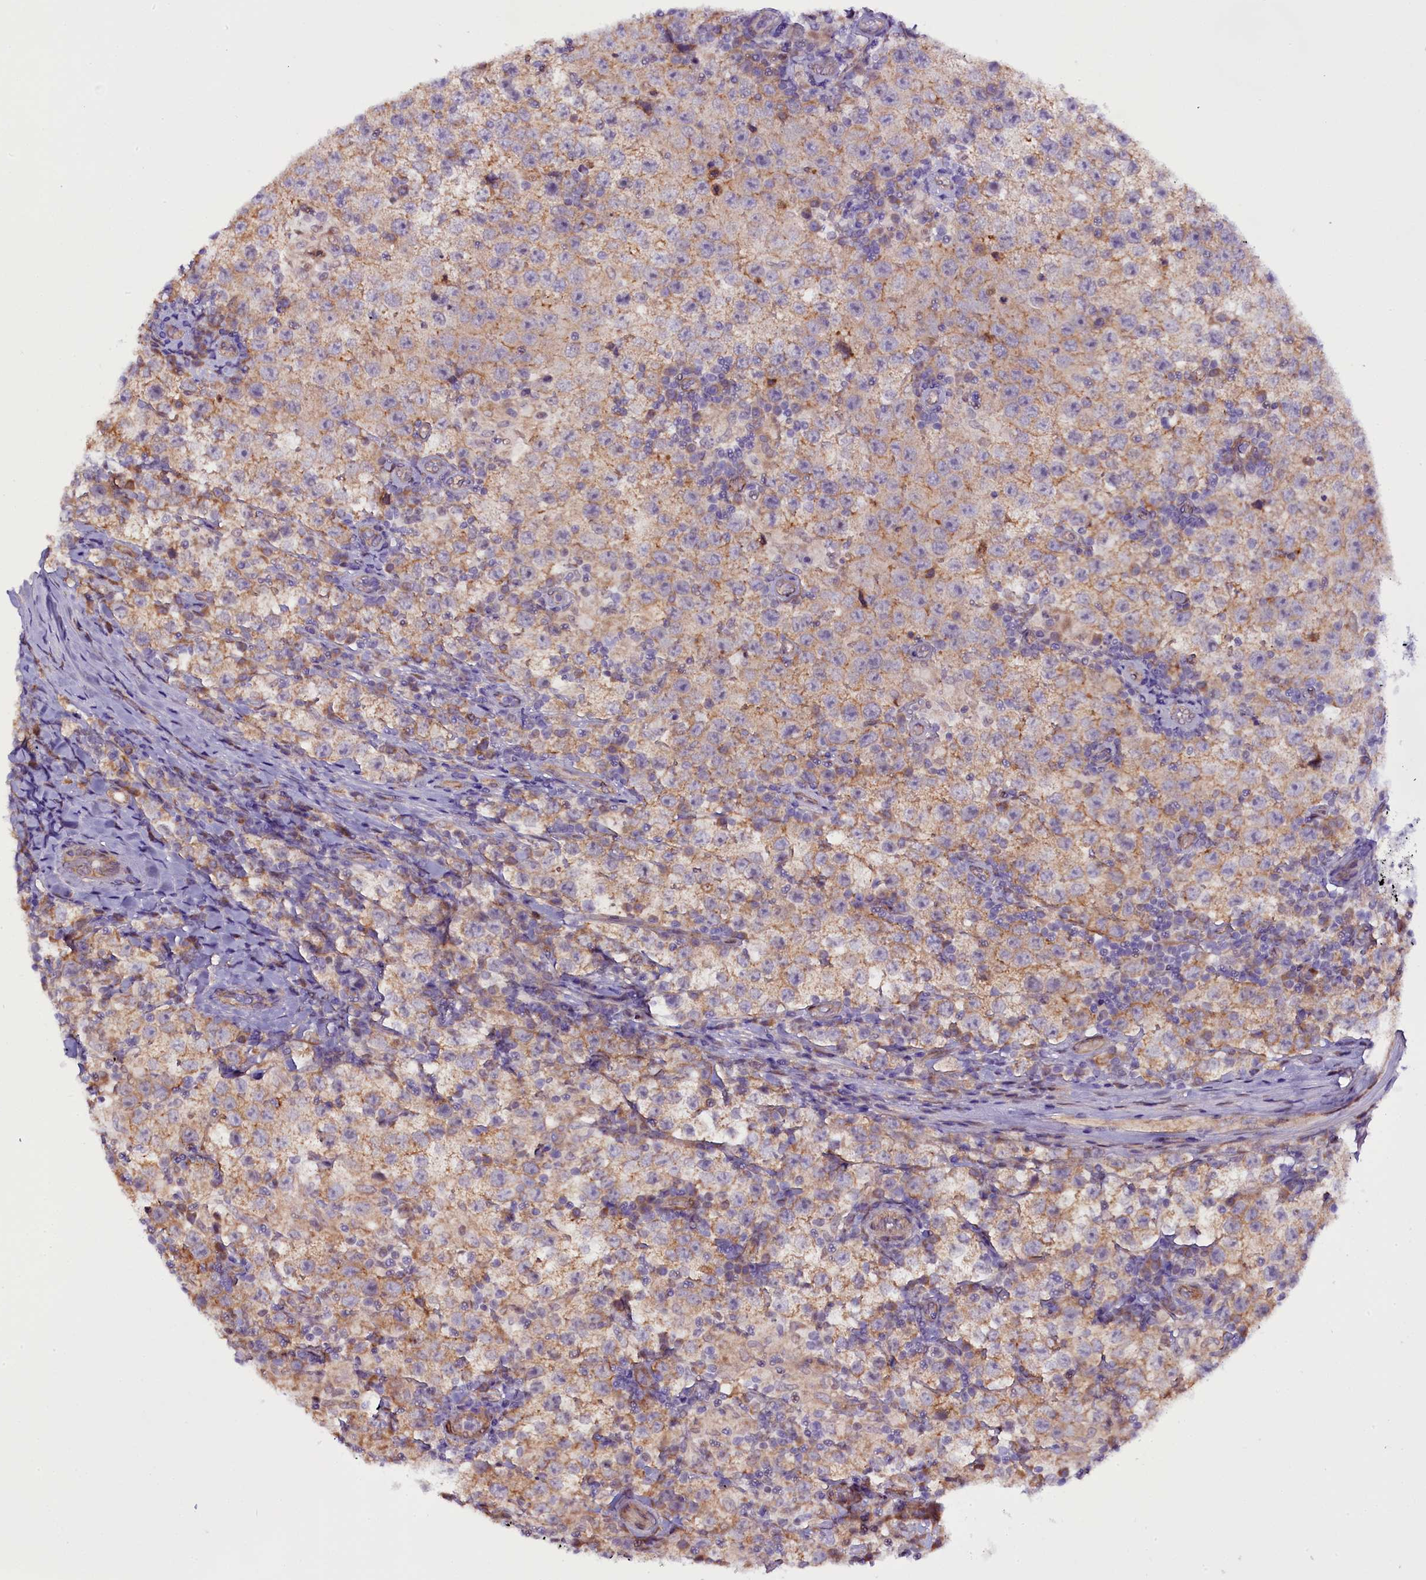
{"staining": {"intensity": "weak", "quantity": "<25%", "location": "cytoplasmic/membranous"}, "tissue": "testis cancer", "cell_type": "Tumor cells", "image_type": "cancer", "snomed": [{"axis": "morphology", "description": "Normal tissue, NOS"}, {"axis": "morphology", "description": "Urothelial carcinoma, High grade"}, {"axis": "morphology", "description": "Seminoma, NOS"}, {"axis": "morphology", "description": "Carcinoma, Embryonal, NOS"}, {"axis": "topography", "description": "Urinary bladder"}, {"axis": "topography", "description": "Testis"}], "caption": "An immunohistochemistry (IHC) micrograph of testis embryonal carcinoma is shown. There is no staining in tumor cells of testis embryonal carcinoma.", "gene": "UACA", "patient": {"sex": "male", "age": 41}}